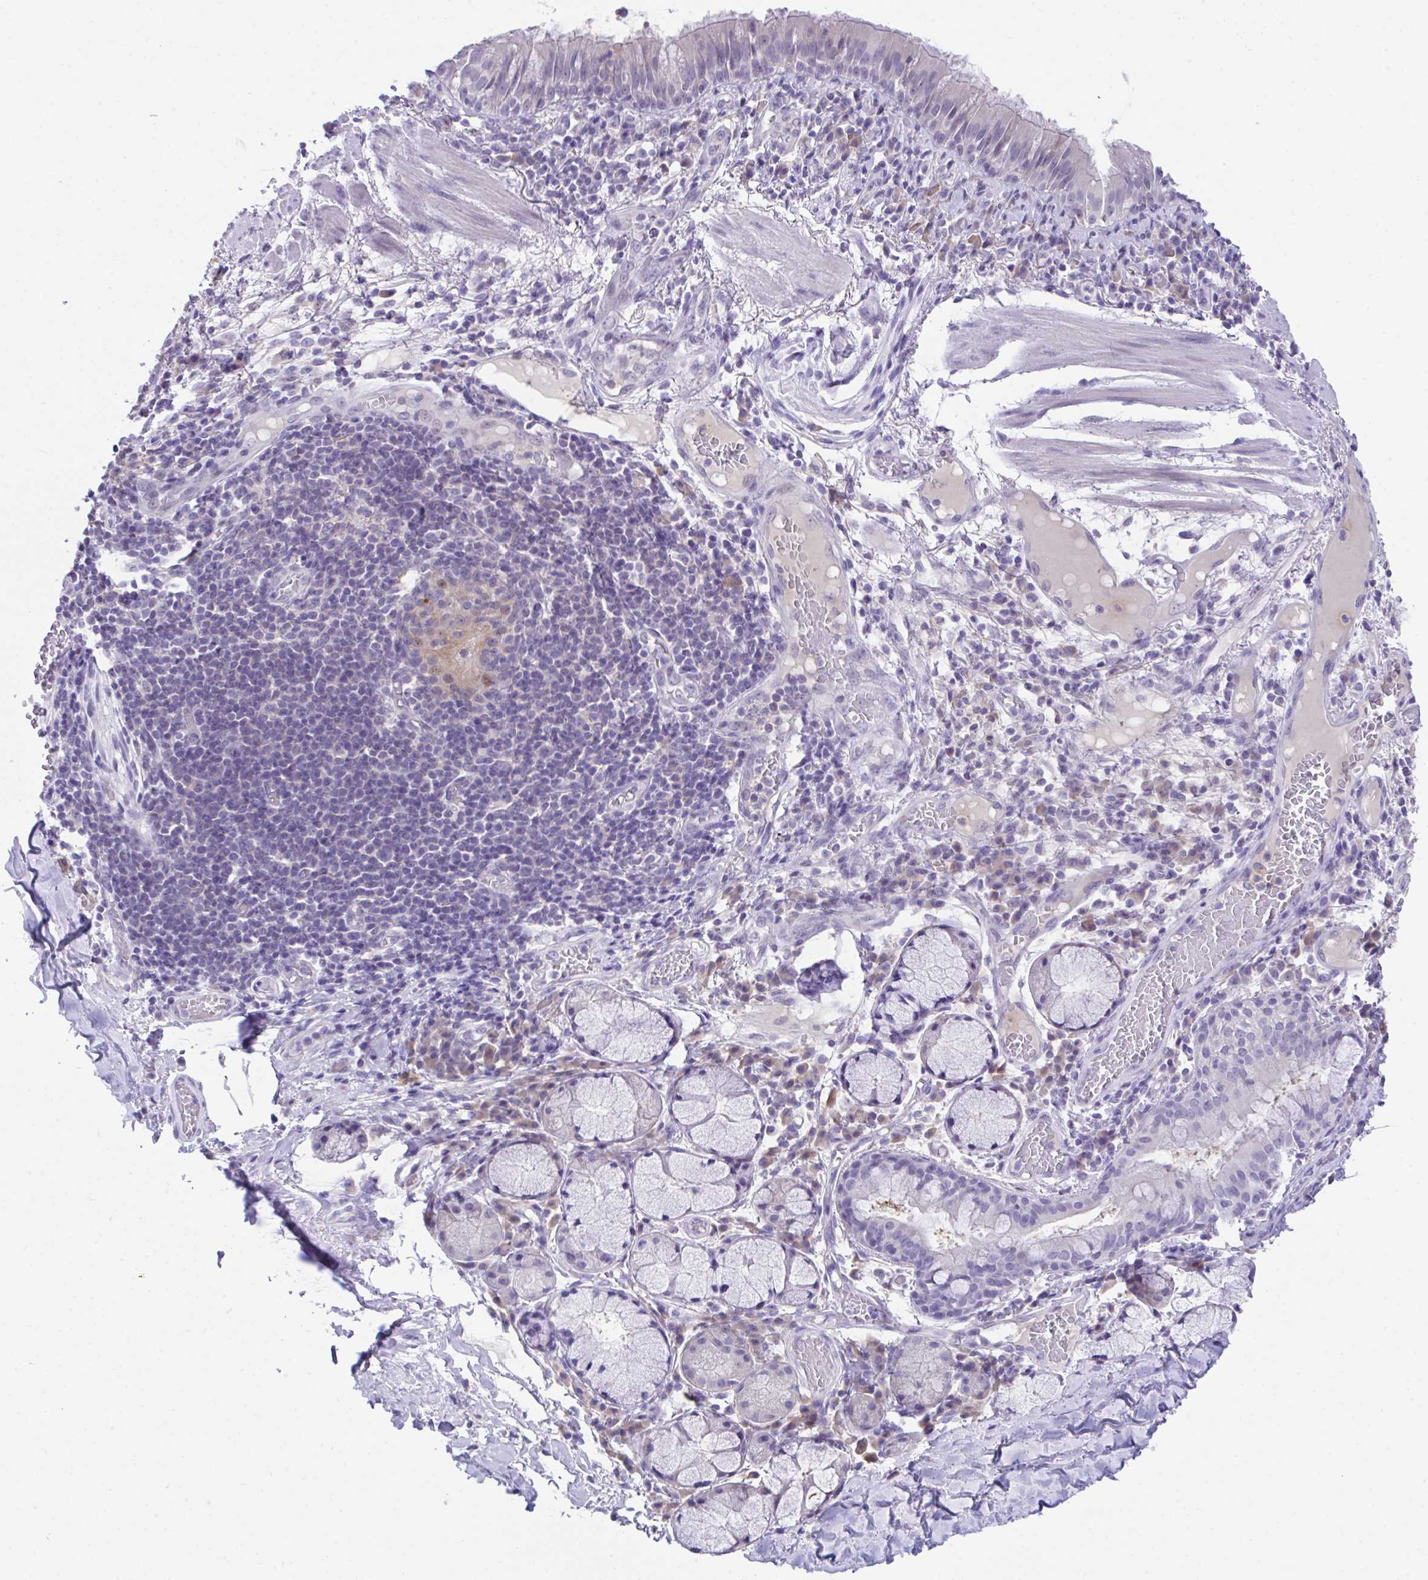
{"staining": {"intensity": "negative", "quantity": "none", "location": "none"}, "tissue": "soft tissue", "cell_type": "Chondrocytes", "image_type": "normal", "snomed": [{"axis": "morphology", "description": "Normal tissue, NOS"}, {"axis": "topography", "description": "Cartilage tissue"}, {"axis": "topography", "description": "Bronchus"}], "caption": "Immunohistochemistry micrograph of unremarkable soft tissue: human soft tissue stained with DAB (3,3'-diaminobenzidine) shows no significant protein positivity in chondrocytes.", "gene": "HOXB4", "patient": {"sex": "male", "age": 56}}